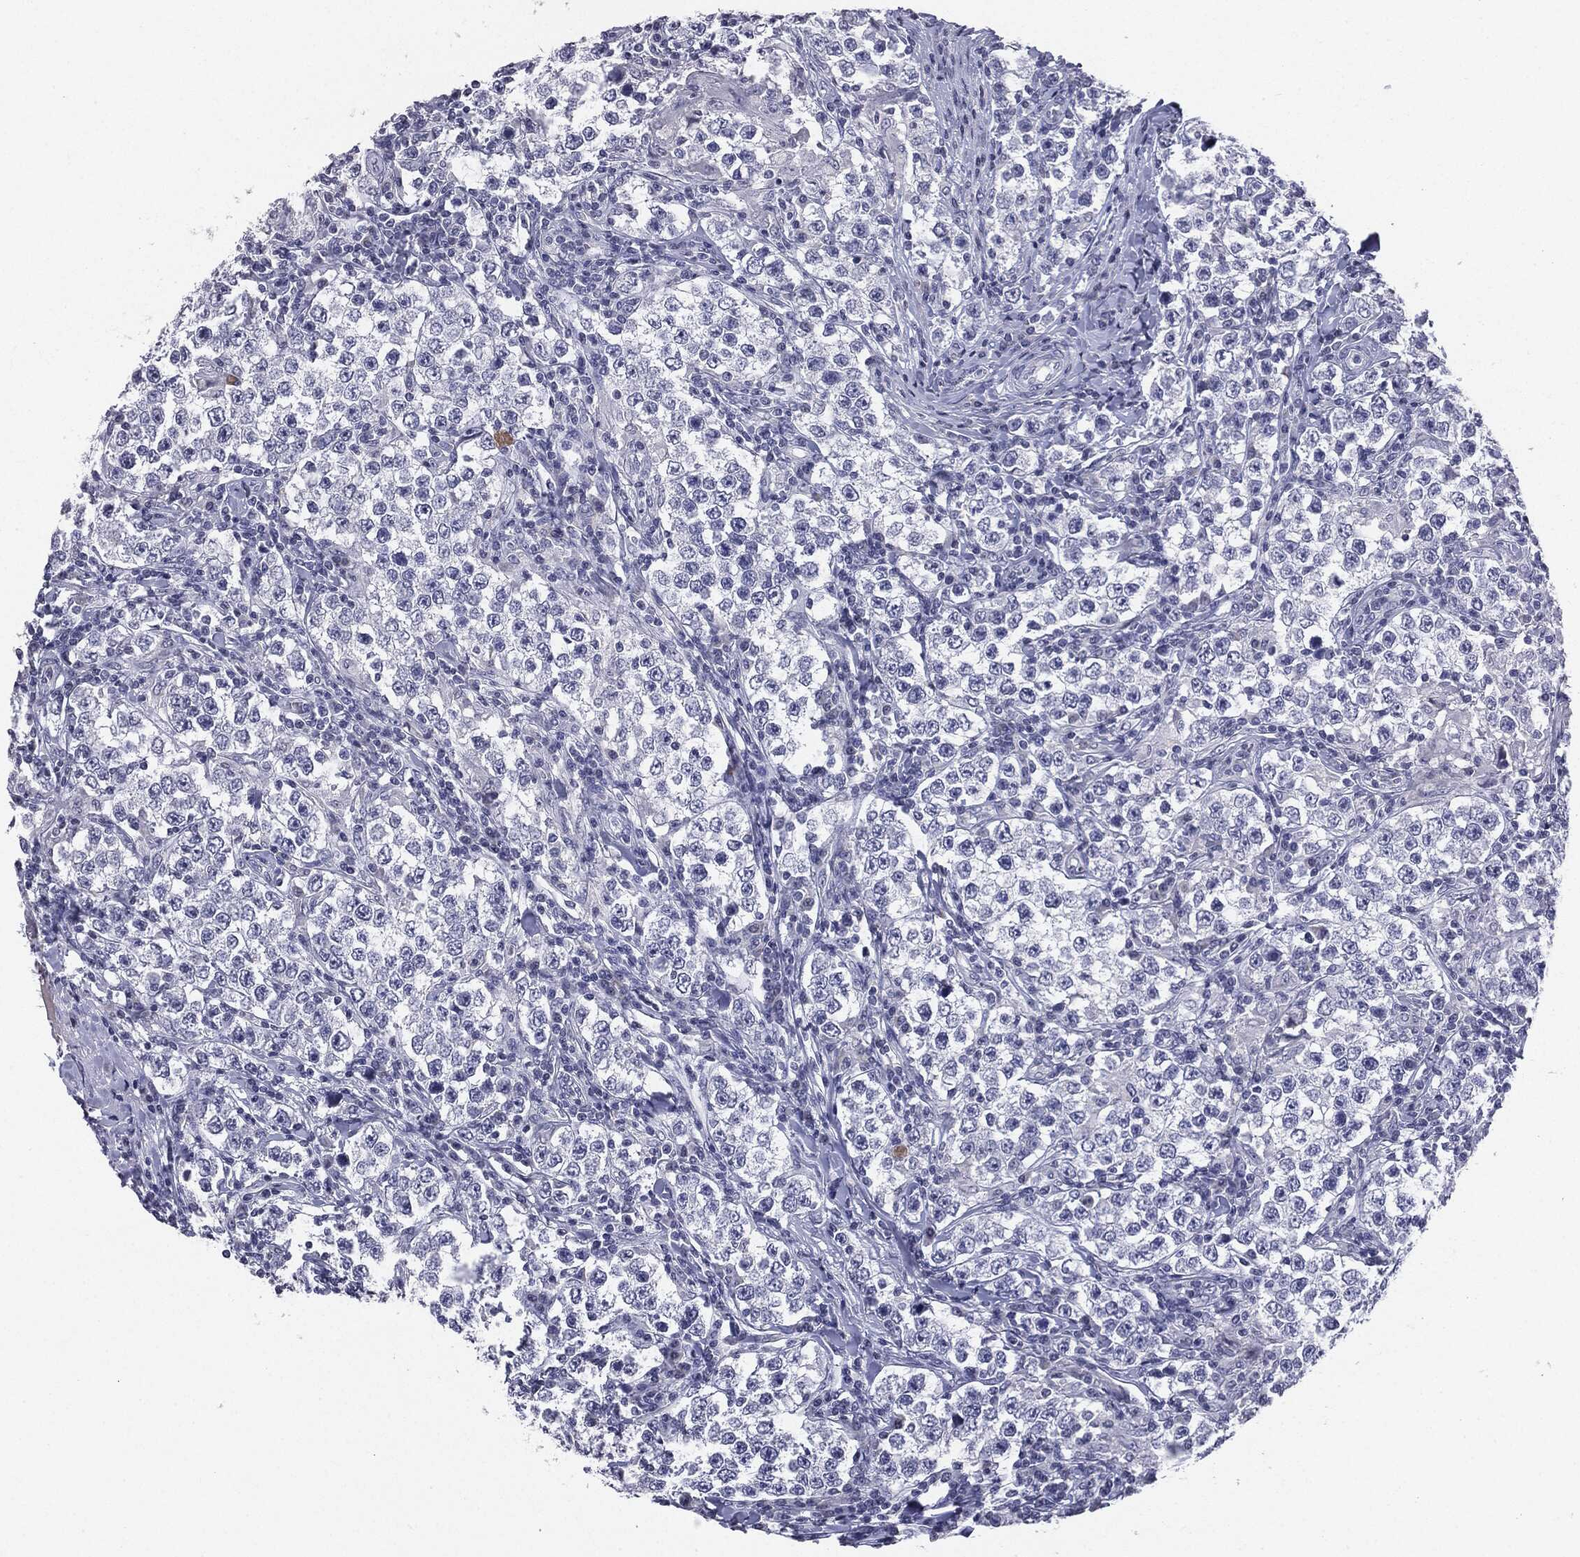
{"staining": {"intensity": "negative", "quantity": "none", "location": "none"}, "tissue": "testis cancer", "cell_type": "Tumor cells", "image_type": "cancer", "snomed": [{"axis": "morphology", "description": "Seminoma, NOS"}, {"axis": "morphology", "description": "Carcinoma, Embryonal, NOS"}, {"axis": "topography", "description": "Testis"}], "caption": "Immunohistochemistry (IHC) photomicrograph of human testis seminoma stained for a protein (brown), which shows no staining in tumor cells. Nuclei are stained in blue.", "gene": "SERPINB4", "patient": {"sex": "male", "age": 41}}